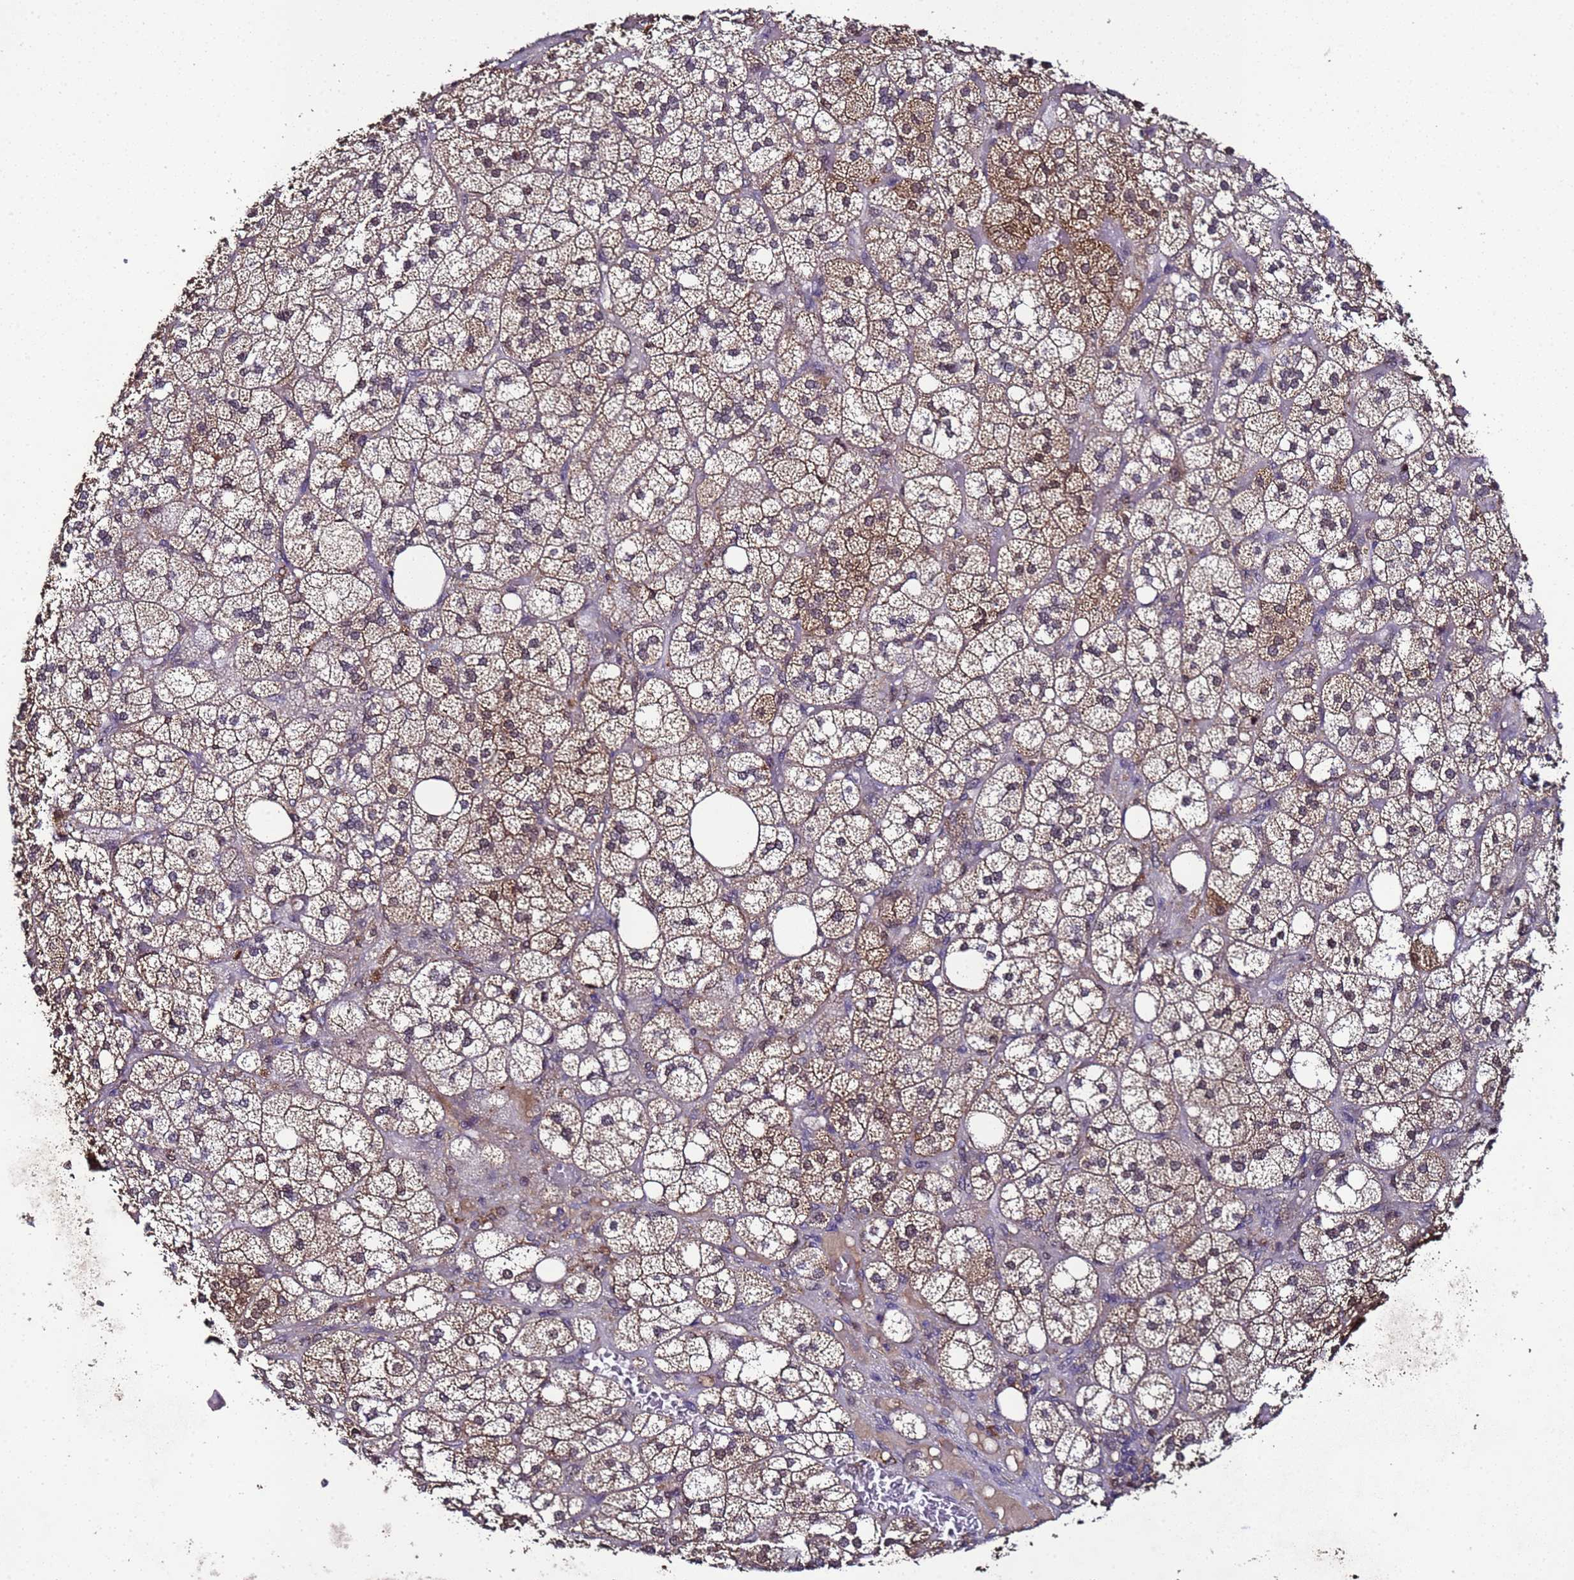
{"staining": {"intensity": "moderate", "quantity": ">75%", "location": "cytoplasmic/membranous"}, "tissue": "adrenal gland", "cell_type": "Glandular cells", "image_type": "normal", "snomed": [{"axis": "morphology", "description": "Normal tissue, NOS"}, {"axis": "topography", "description": "Adrenal gland"}], "caption": "Adrenal gland stained with immunohistochemistry (IHC) demonstrates moderate cytoplasmic/membranous positivity in about >75% of glandular cells.", "gene": "HSPBAP1", "patient": {"sex": "male", "age": 61}}